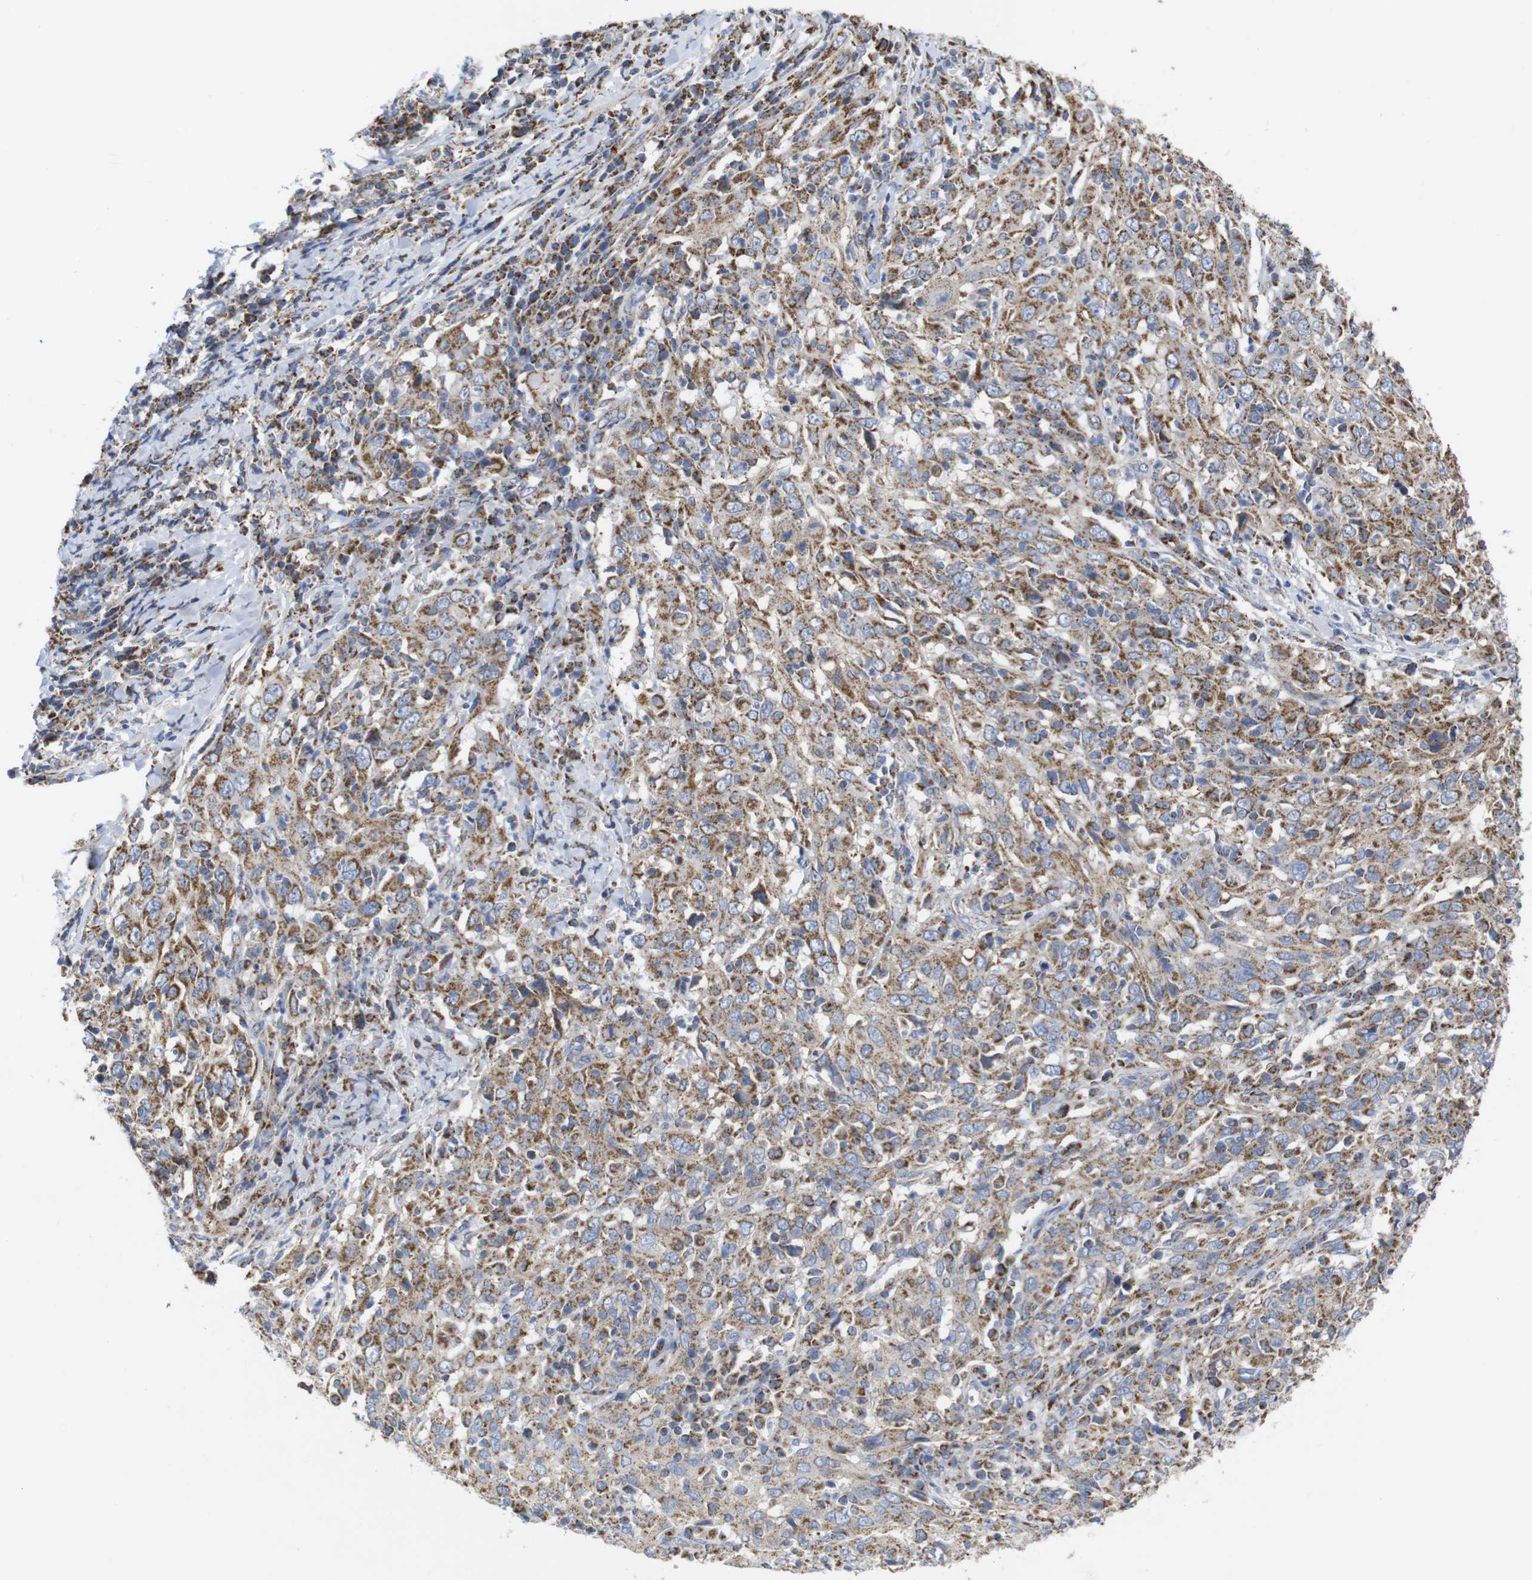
{"staining": {"intensity": "moderate", "quantity": ">75%", "location": "cytoplasmic/membranous"}, "tissue": "cervical cancer", "cell_type": "Tumor cells", "image_type": "cancer", "snomed": [{"axis": "morphology", "description": "Squamous cell carcinoma, NOS"}, {"axis": "topography", "description": "Cervix"}], "caption": "DAB (3,3'-diaminobenzidine) immunohistochemical staining of human squamous cell carcinoma (cervical) demonstrates moderate cytoplasmic/membranous protein expression in about >75% of tumor cells.", "gene": "FAM171B", "patient": {"sex": "female", "age": 46}}